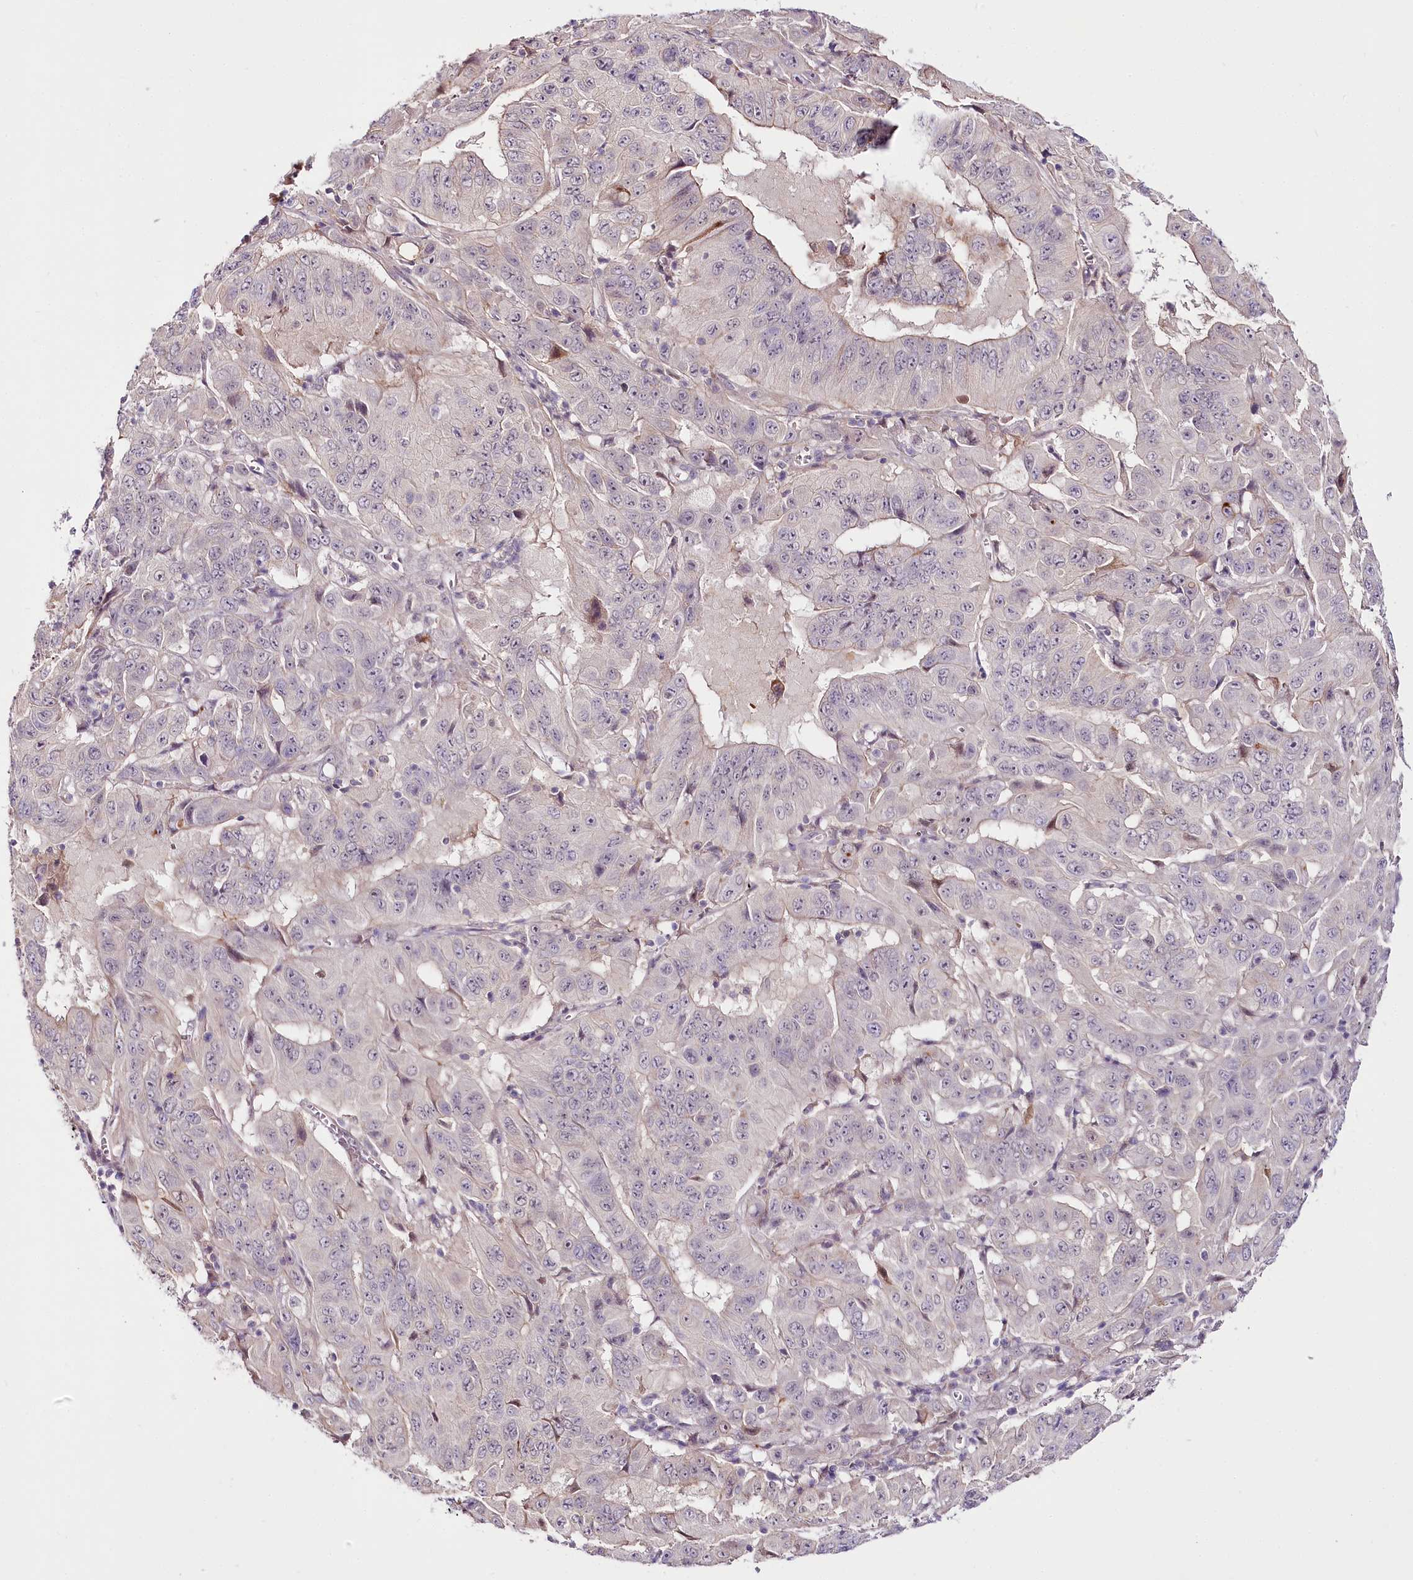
{"staining": {"intensity": "negative", "quantity": "none", "location": "none"}, "tissue": "pancreatic cancer", "cell_type": "Tumor cells", "image_type": "cancer", "snomed": [{"axis": "morphology", "description": "Adenocarcinoma, NOS"}, {"axis": "topography", "description": "Pancreas"}], "caption": "Image shows no protein staining in tumor cells of pancreatic adenocarcinoma tissue.", "gene": "VWA5A", "patient": {"sex": "male", "age": 63}}